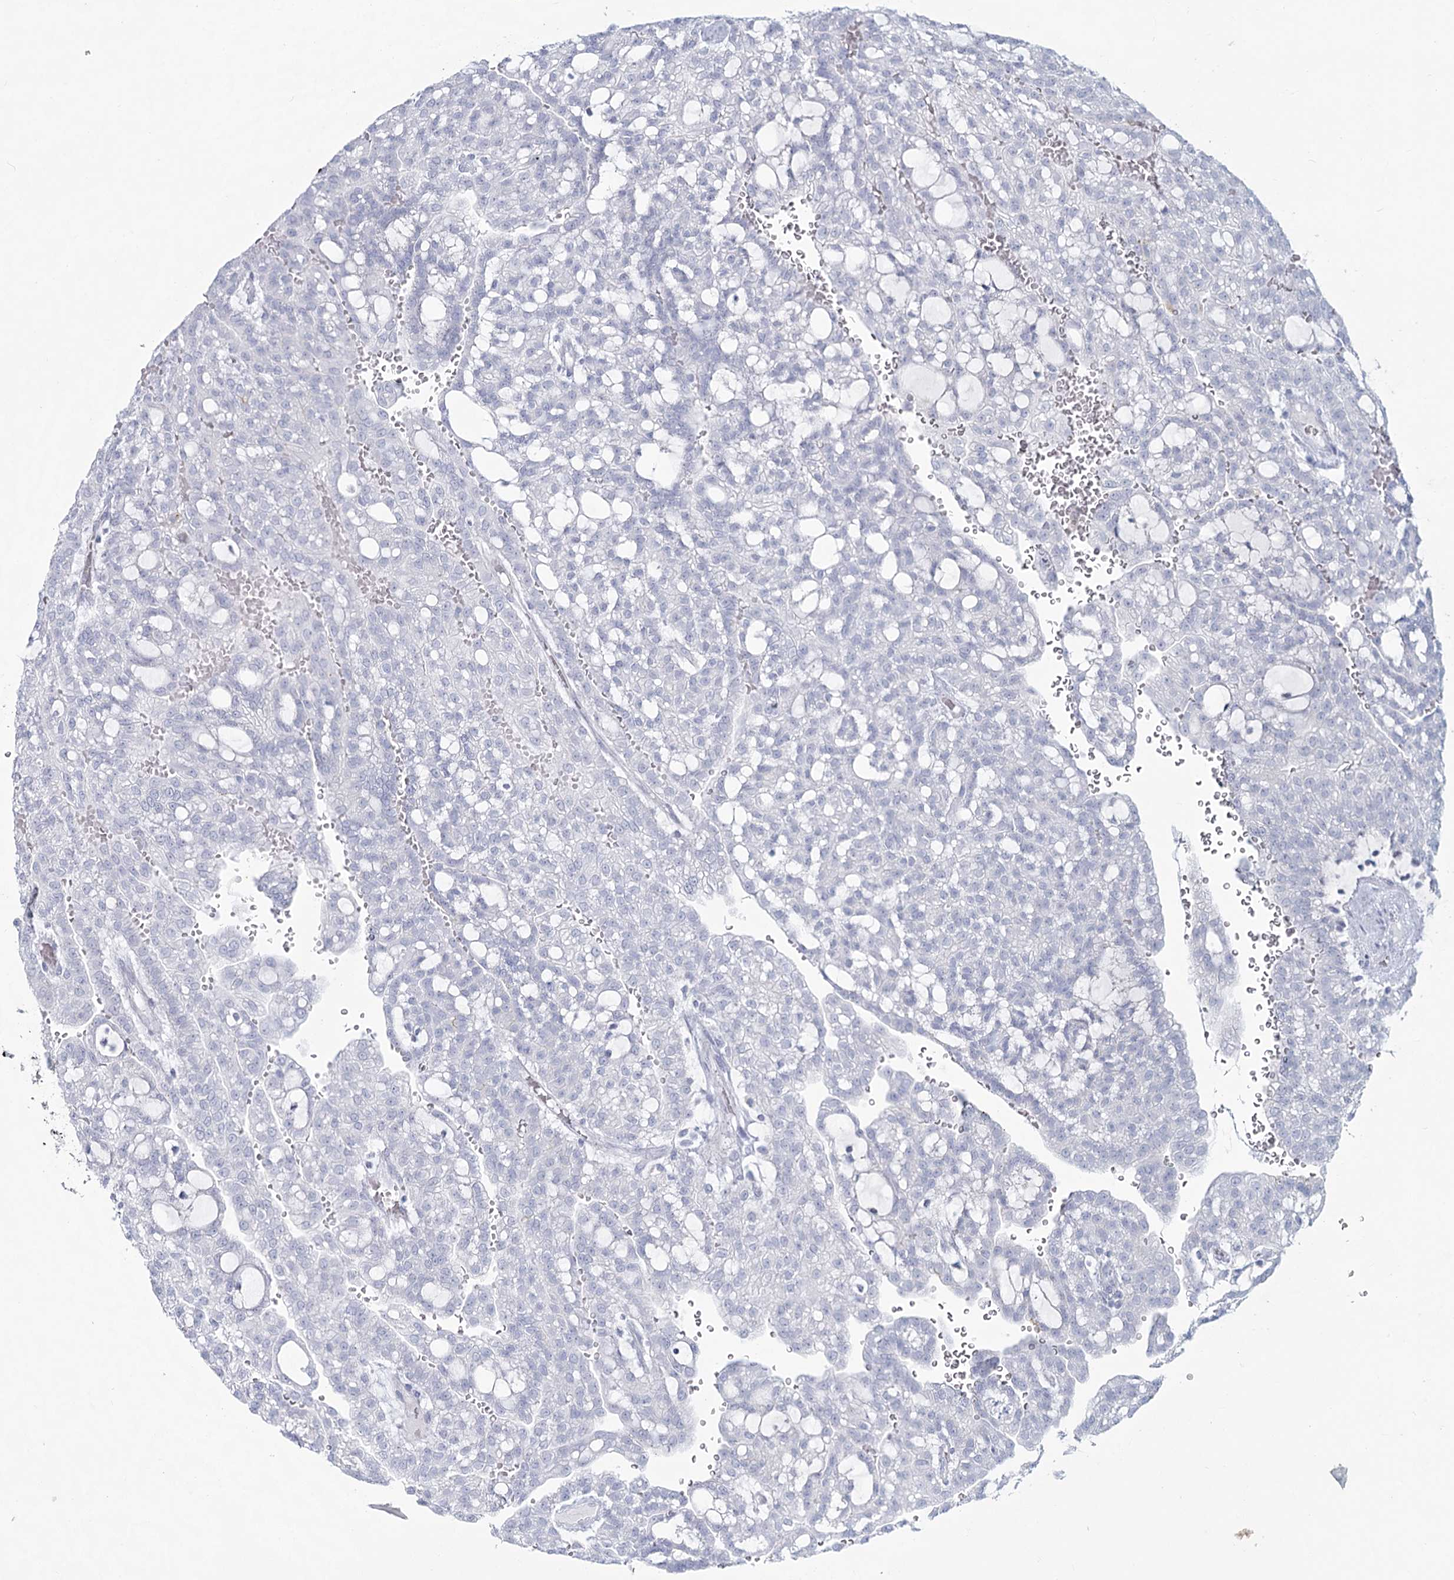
{"staining": {"intensity": "negative", "quantity": "none", "location": "none"}, "tissue": "renal cancer", "cell_type": "Tumor cells", "image_type": "cancer", "snomed": [{"axis": "morphology", "description": "Adenocarcinoma, NOS"}, {"axis": "topography", "description": "Kidney"}], "caption": "Renal cancer was stained to show a protein in brown. There is no significant staining in tumor cells. (Brightfield microscopy of DAB (3,3'-diaminobenzidine) IHC at high magnification).", "gene": "SLC6A19", "patient": {"sex": "male", "age": 63}}